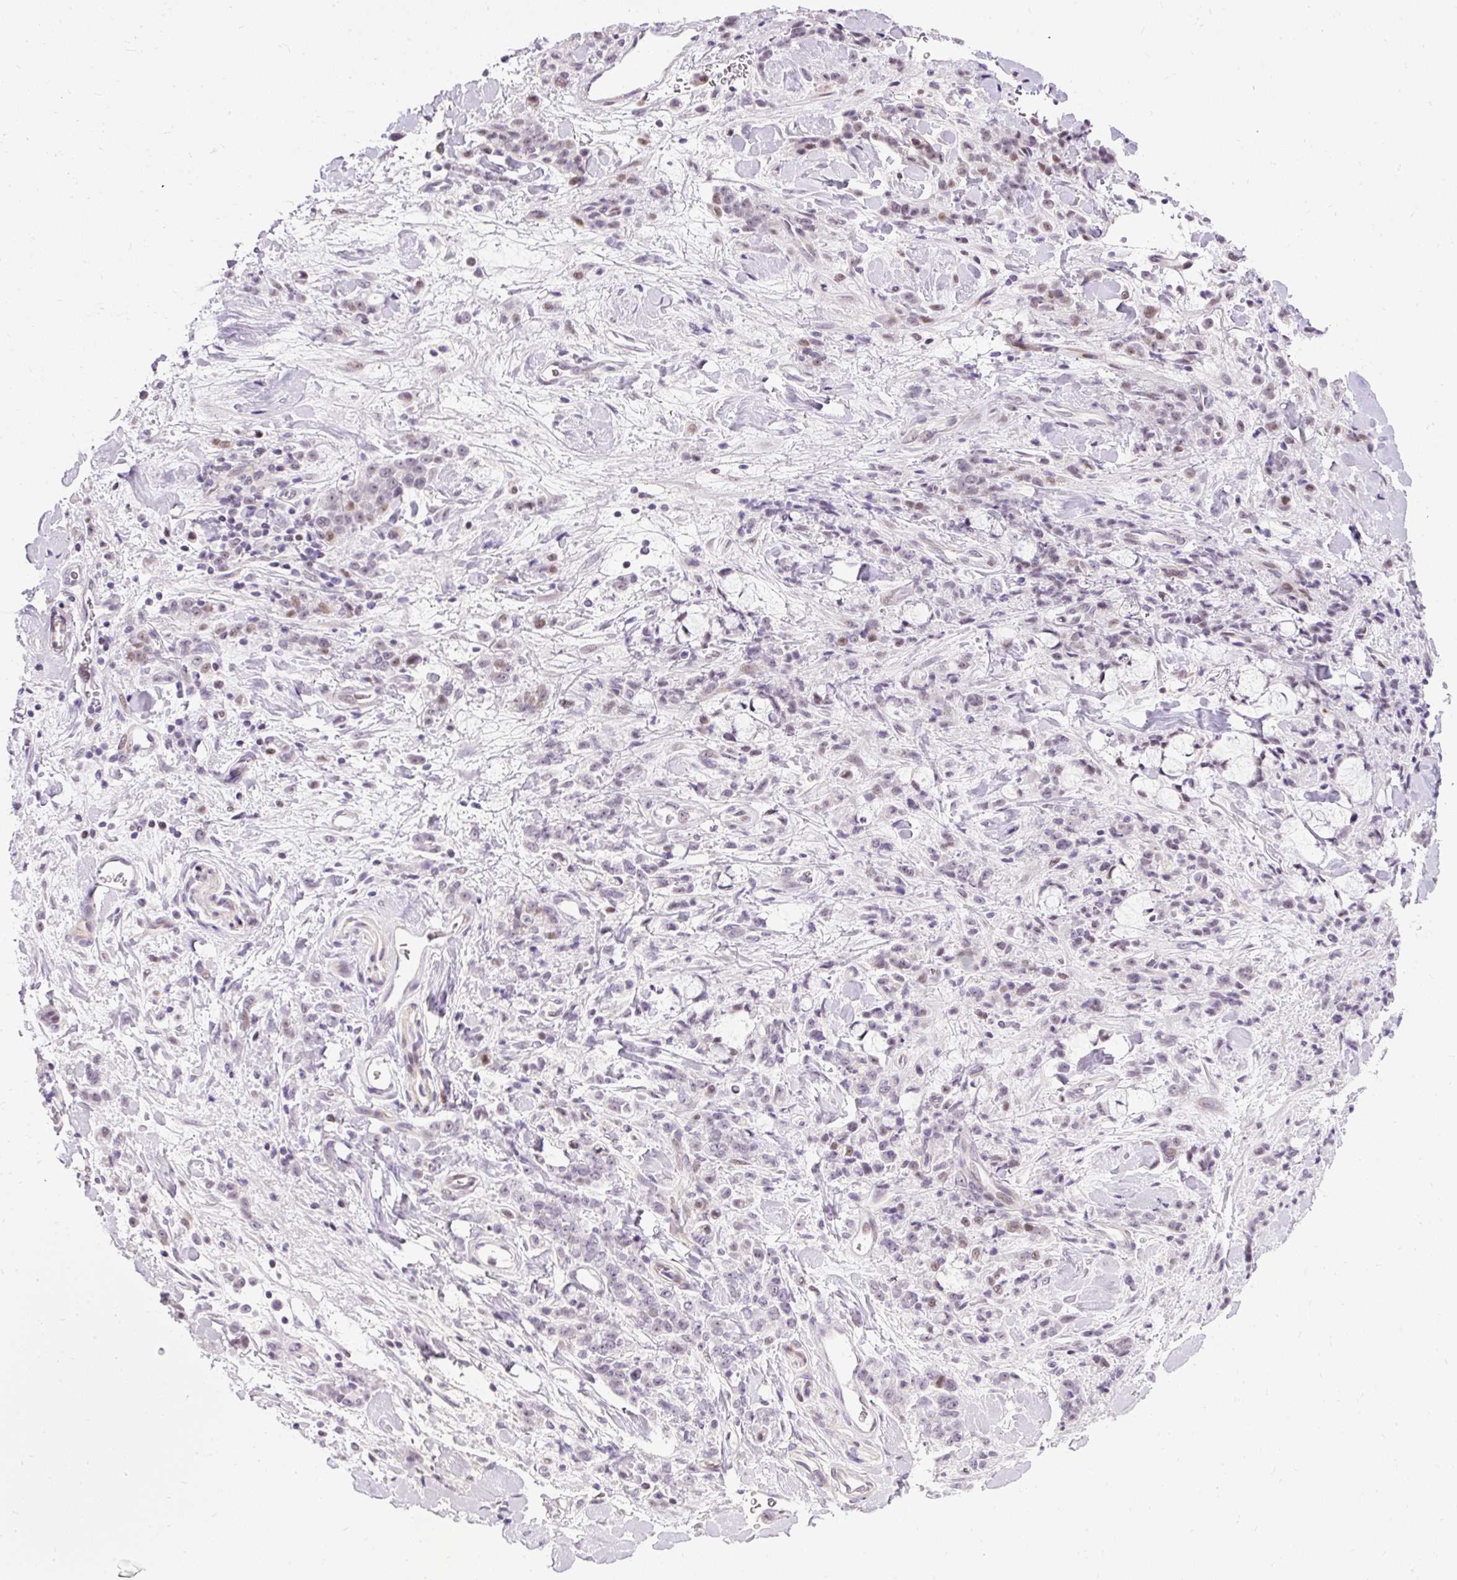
{"staining": {"intensity": "weak", "quantity": "25%-75%", "location": "nuclear"}, "tissue": "stomach cancer", "cell_type": "Tumor cells", "image_type": "cancer", "snomed": [{"axis": "morphology", "description": "Normal tissue, NOS"}, {"axis": "morphology", "description": "Adenocarcinoma, NOS"}, {"axis": "topography", "description": "Stomach"}], "caption": "Protein expression analysis of stomach cancer (adenocarcinoma) exhibits weak nuclear staining in approximately 25%-75% of tumor cells.", "gene": "ARHGEF18", "patient": {"sex": "male", "age": 82}}